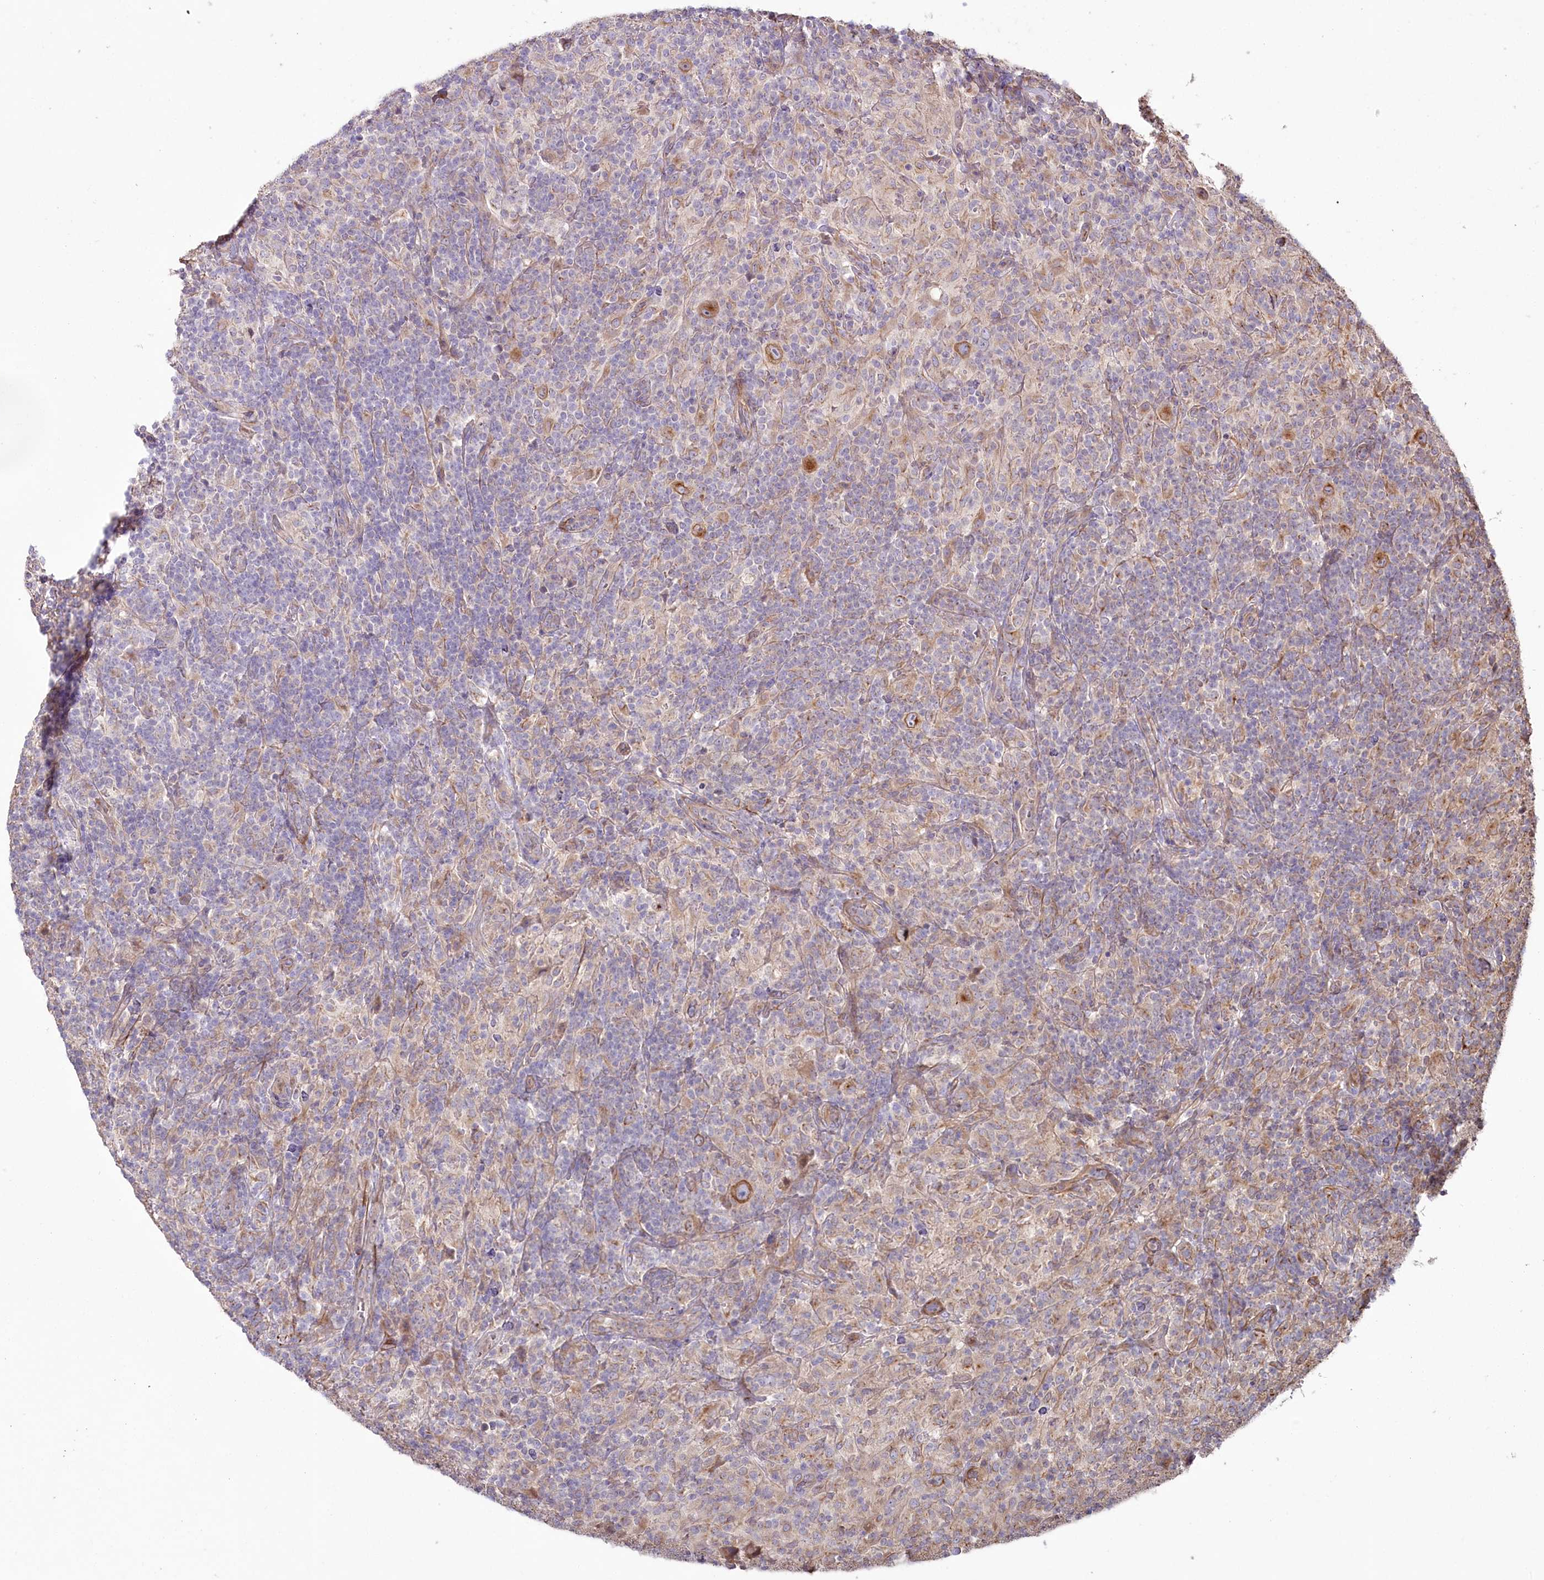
{"staining": {"intensity": "moderate", "quantity": ">75%", "location": "cytoplasmic/membranous"}, "tissue": "lymphoma", "cell_type": "Tumor cells", "image_type": "cancer", "snomed": [{"axis": "morphology", "description": "Hodgkin's disease, NOS"}, {"axis": "topography", "description": "Lymph node"}], "caption": "Tumor cells demonstrate medium levels of moderate cytoplasmic/membranous positivity in about >75% of cells in human lymphoma. The protein of interest is shown in brown color, while the nuclei are stained blue.", "gene": "SUMF1", "patient": {"sex": "male", "age": 70}}